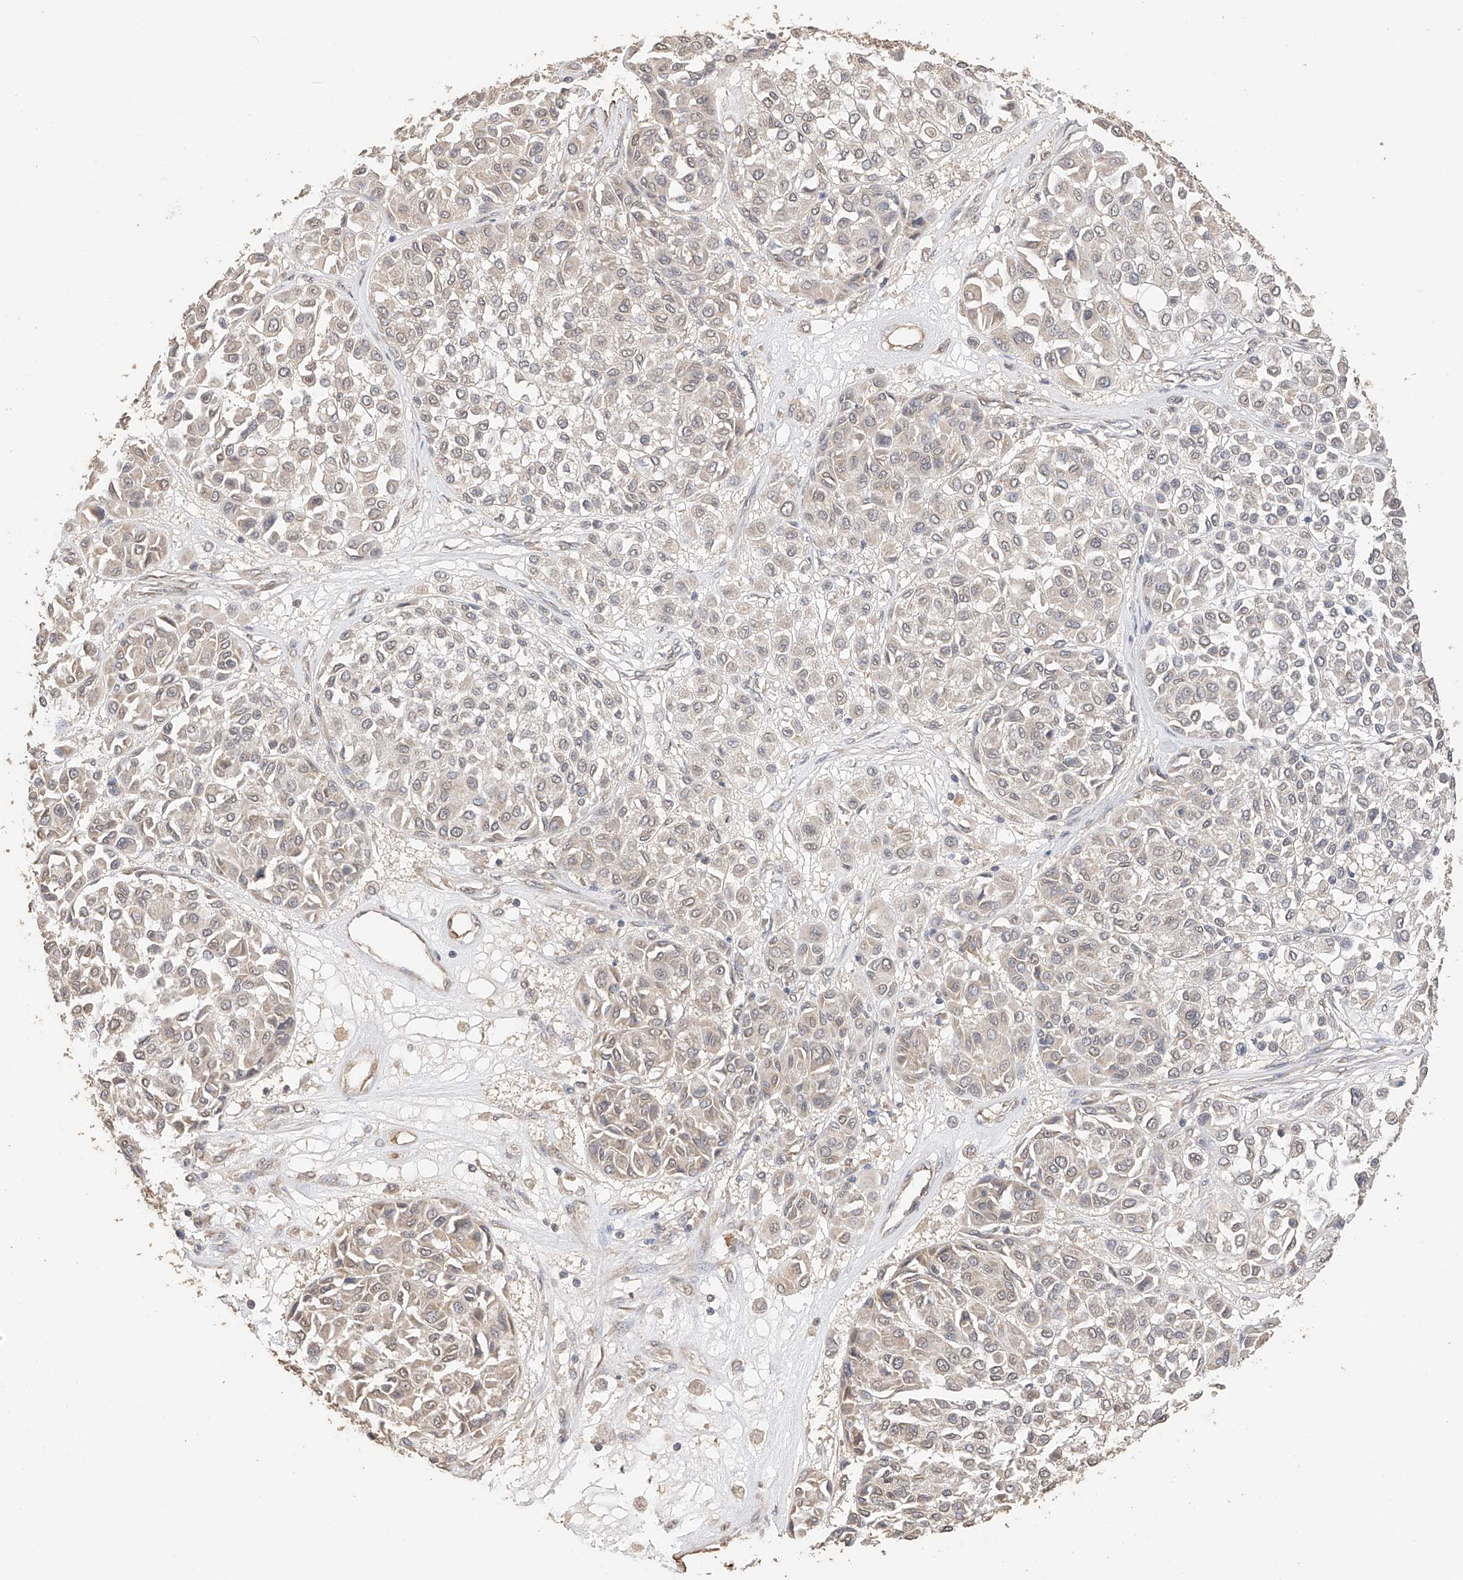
{"staining": {"intensity": "weak", "quantity": "<25%", "location": "cytoplasmic/membranous"}, "tissue": "melanoma", "cell_type": "Tumor cells", "image_type": "cancer", "snomed": [{"axis": "morphology", "description": "Malignant melanoma, Metastatic site"}, {"axis": "topography", "description": "Soft tissue"}], "caption": "Immunohistochemical staining of human malignant melanoma (metastatic site) demonstrates no significant expression in tumor cells. The staining is performed using DAB (3,3'-diaminobenzidine) brown chromogen with nuclei counter-stained in using hematoxylin.", "gene": "IL22RA2", "patient": {"sex": "male", "age": 41}}